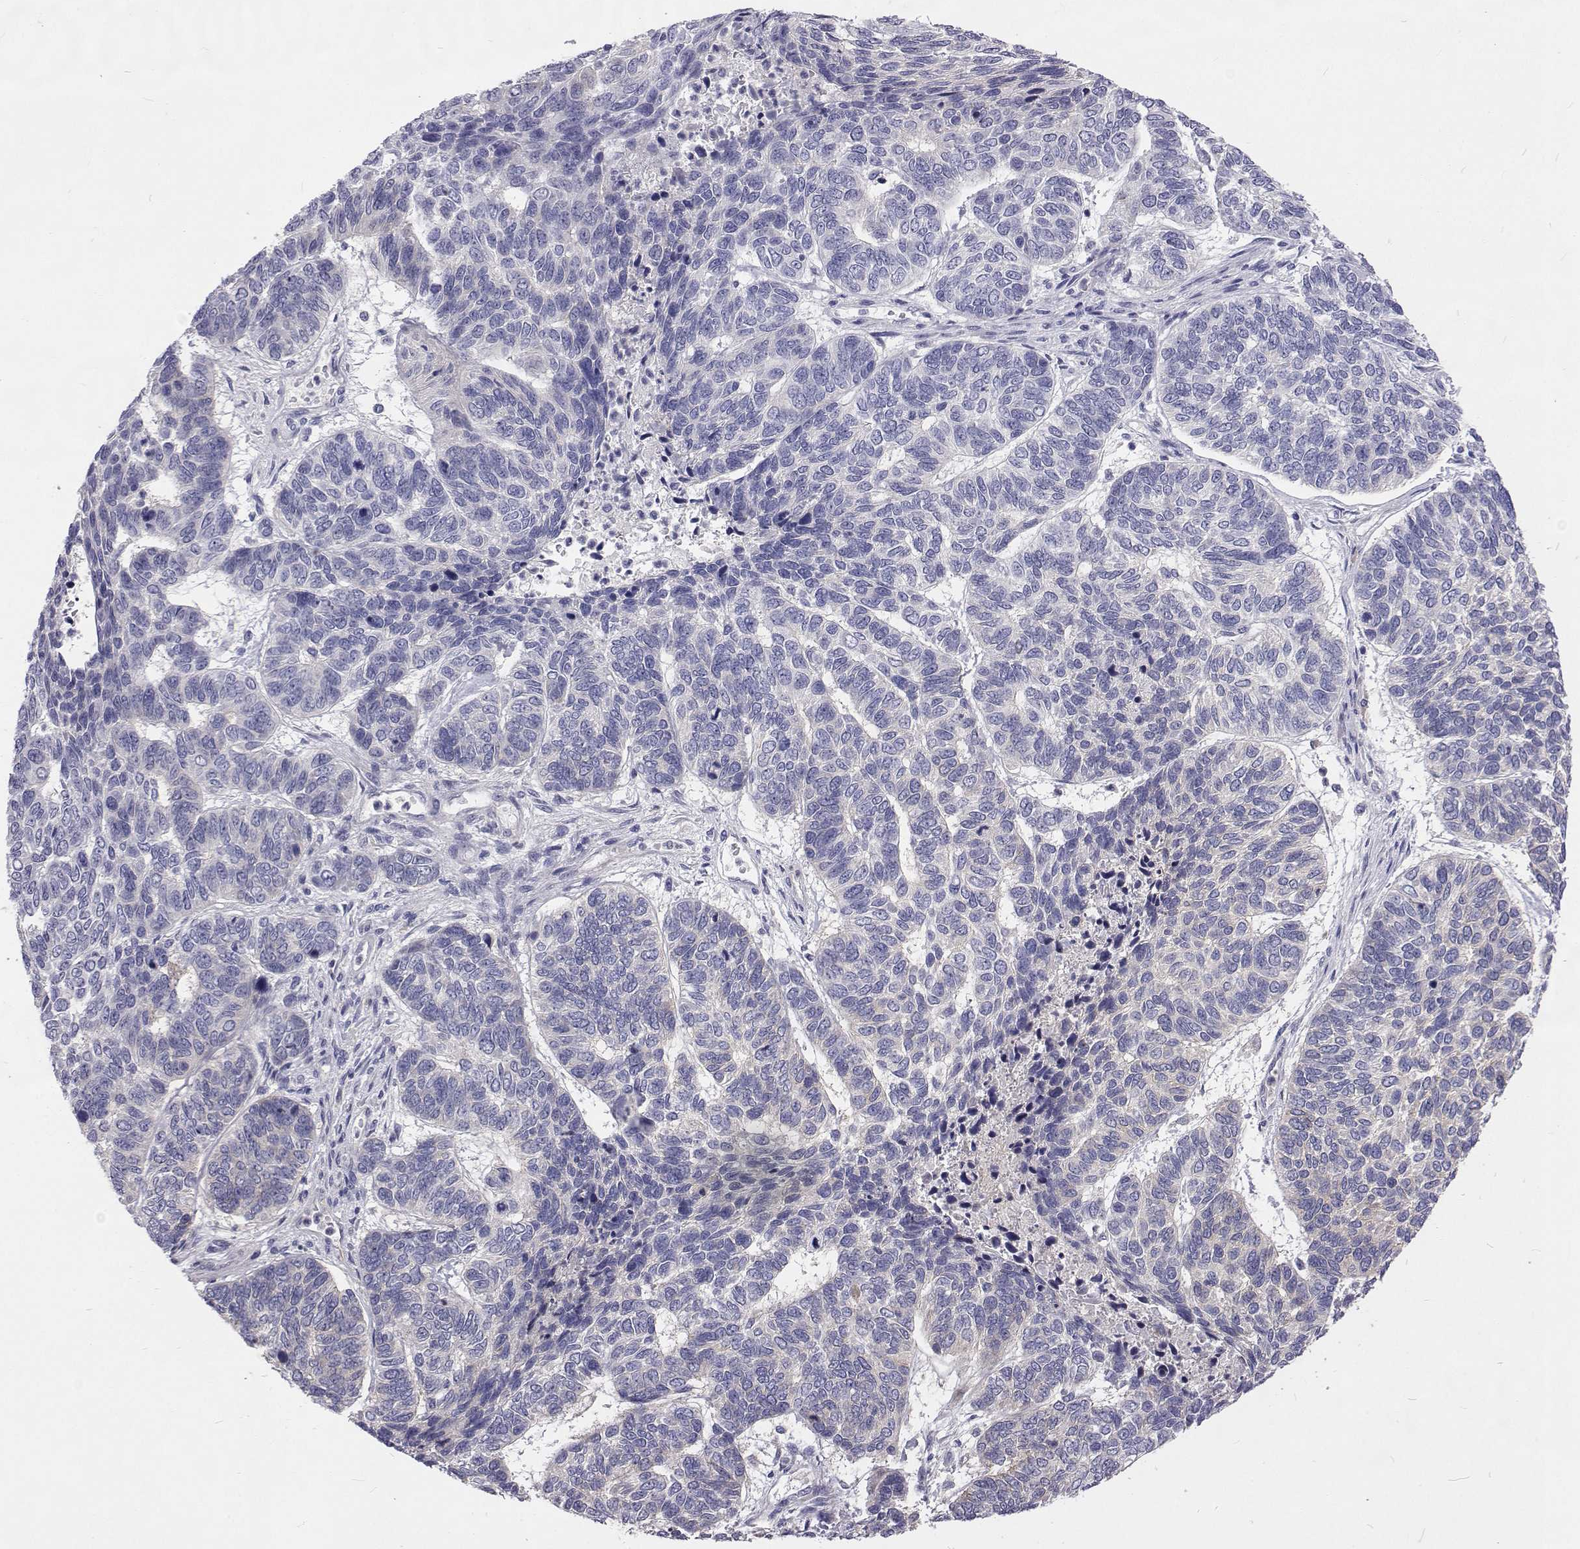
{"staining": {"intensity": "negative", "quantity": "none", "location": "none"}, "tissue": "skin cancer", "cell_type": "Tumor cells", "image_type": "cancer", "snomed": [{"axis": "morphology", "description": "Basal cell carcinoma"}, {"axis": "topography", "description": "Skin"}], "caption": "An immunohistochemistry histopathology image of skin cancer (basal cell carcinoma) is shown. There is no staining in tumor cells of skin cancer (basal cell carcinoma).", "gene": "NPR3", "patient": {"sex": "female", "age": 65}}